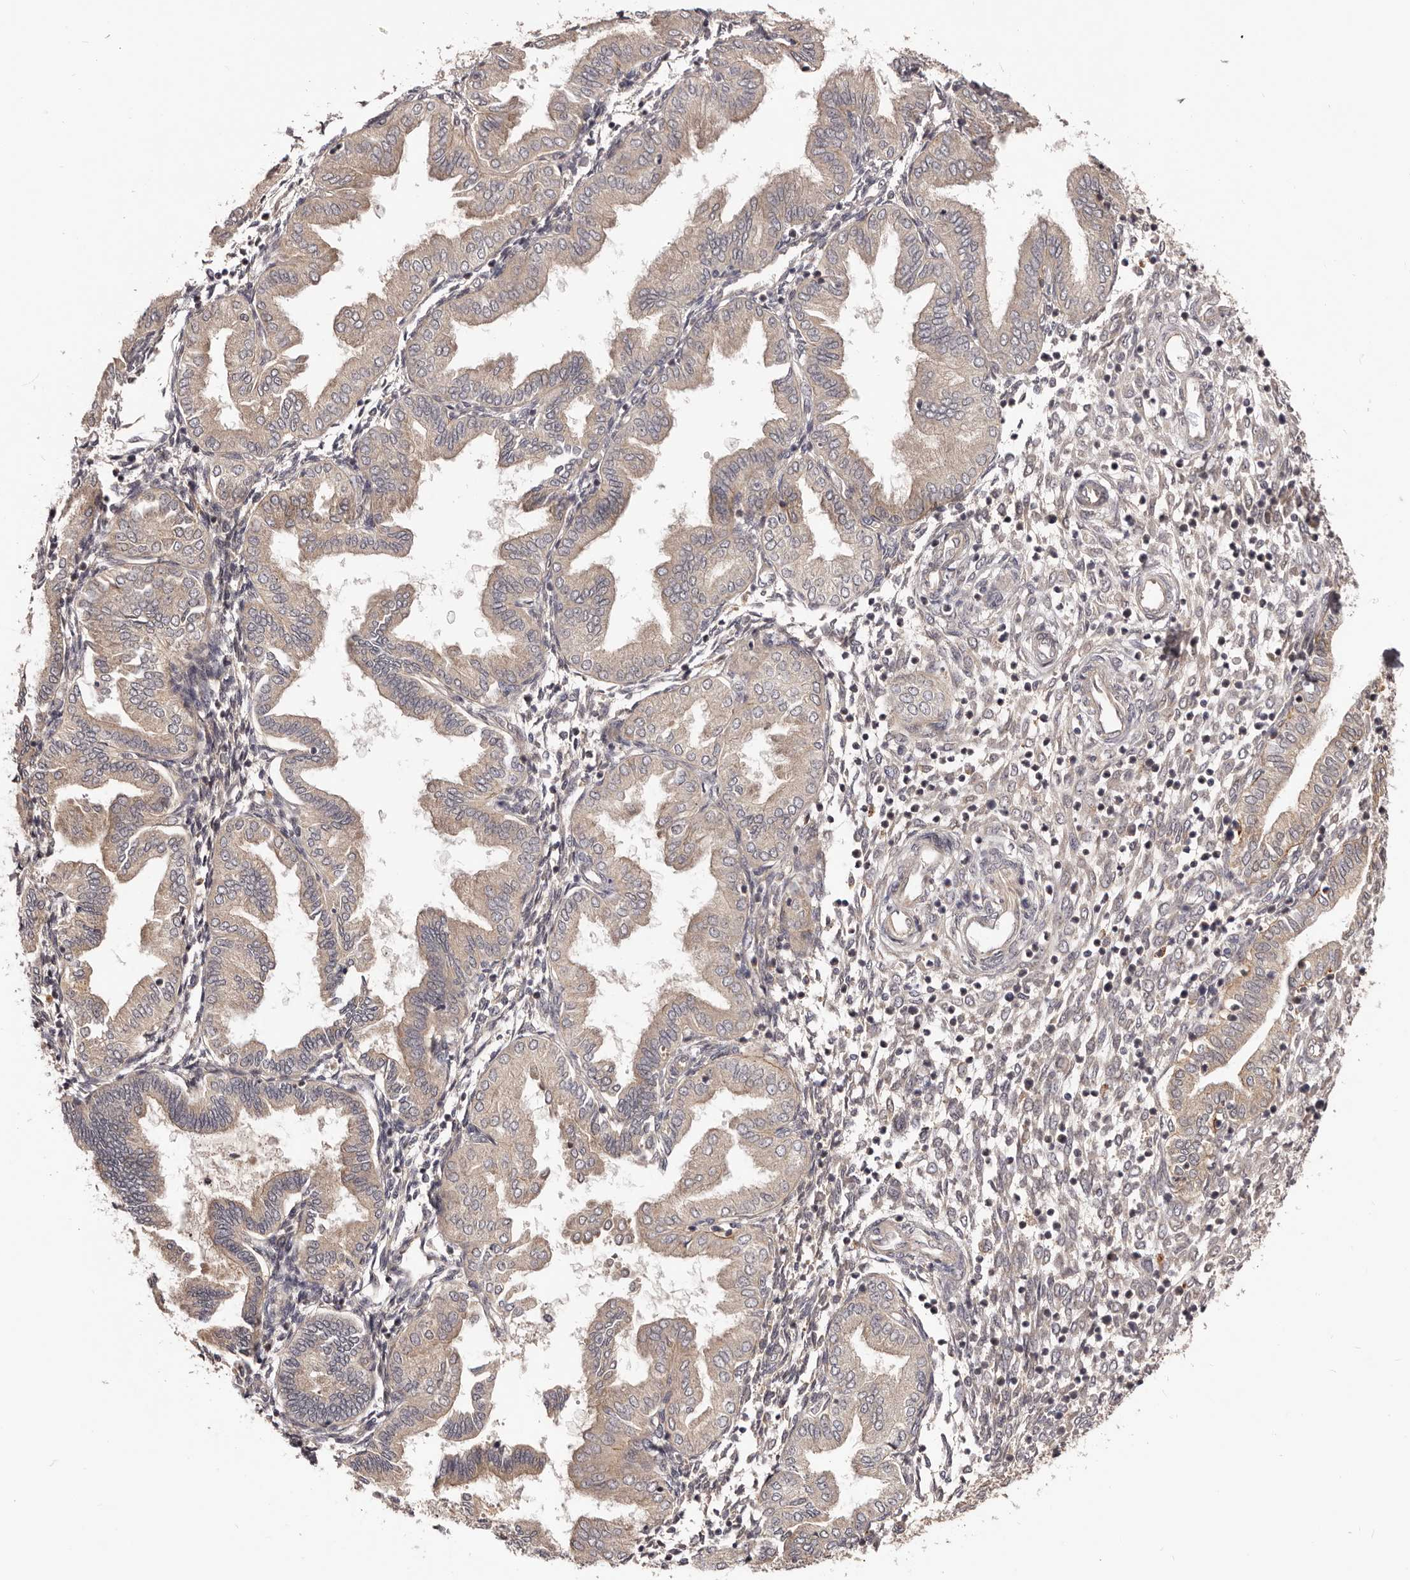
{"staining": {"intensity": "weak", "quantity": "25%-75%", "location": "cytoplasmic/membranous"}, "tissue": "endometrium", "cell_type": "Cells in endometrial stroma", "image_type": "normal", "snomed": [{"axis": "morphology", "description": "Normal tissue, NOS"}, {"axis": "topography", "description": "Endometrium"}], "caption": "High-power microscopy captured an immunohistochemistry histopathology image of benign endometrium, revealing weak cytoplasmic/membranous staining in about 25%-75% of cells in endometrial stroma.", "gene": "MDP1", "patient": {"sex": "female", "age": 53}}